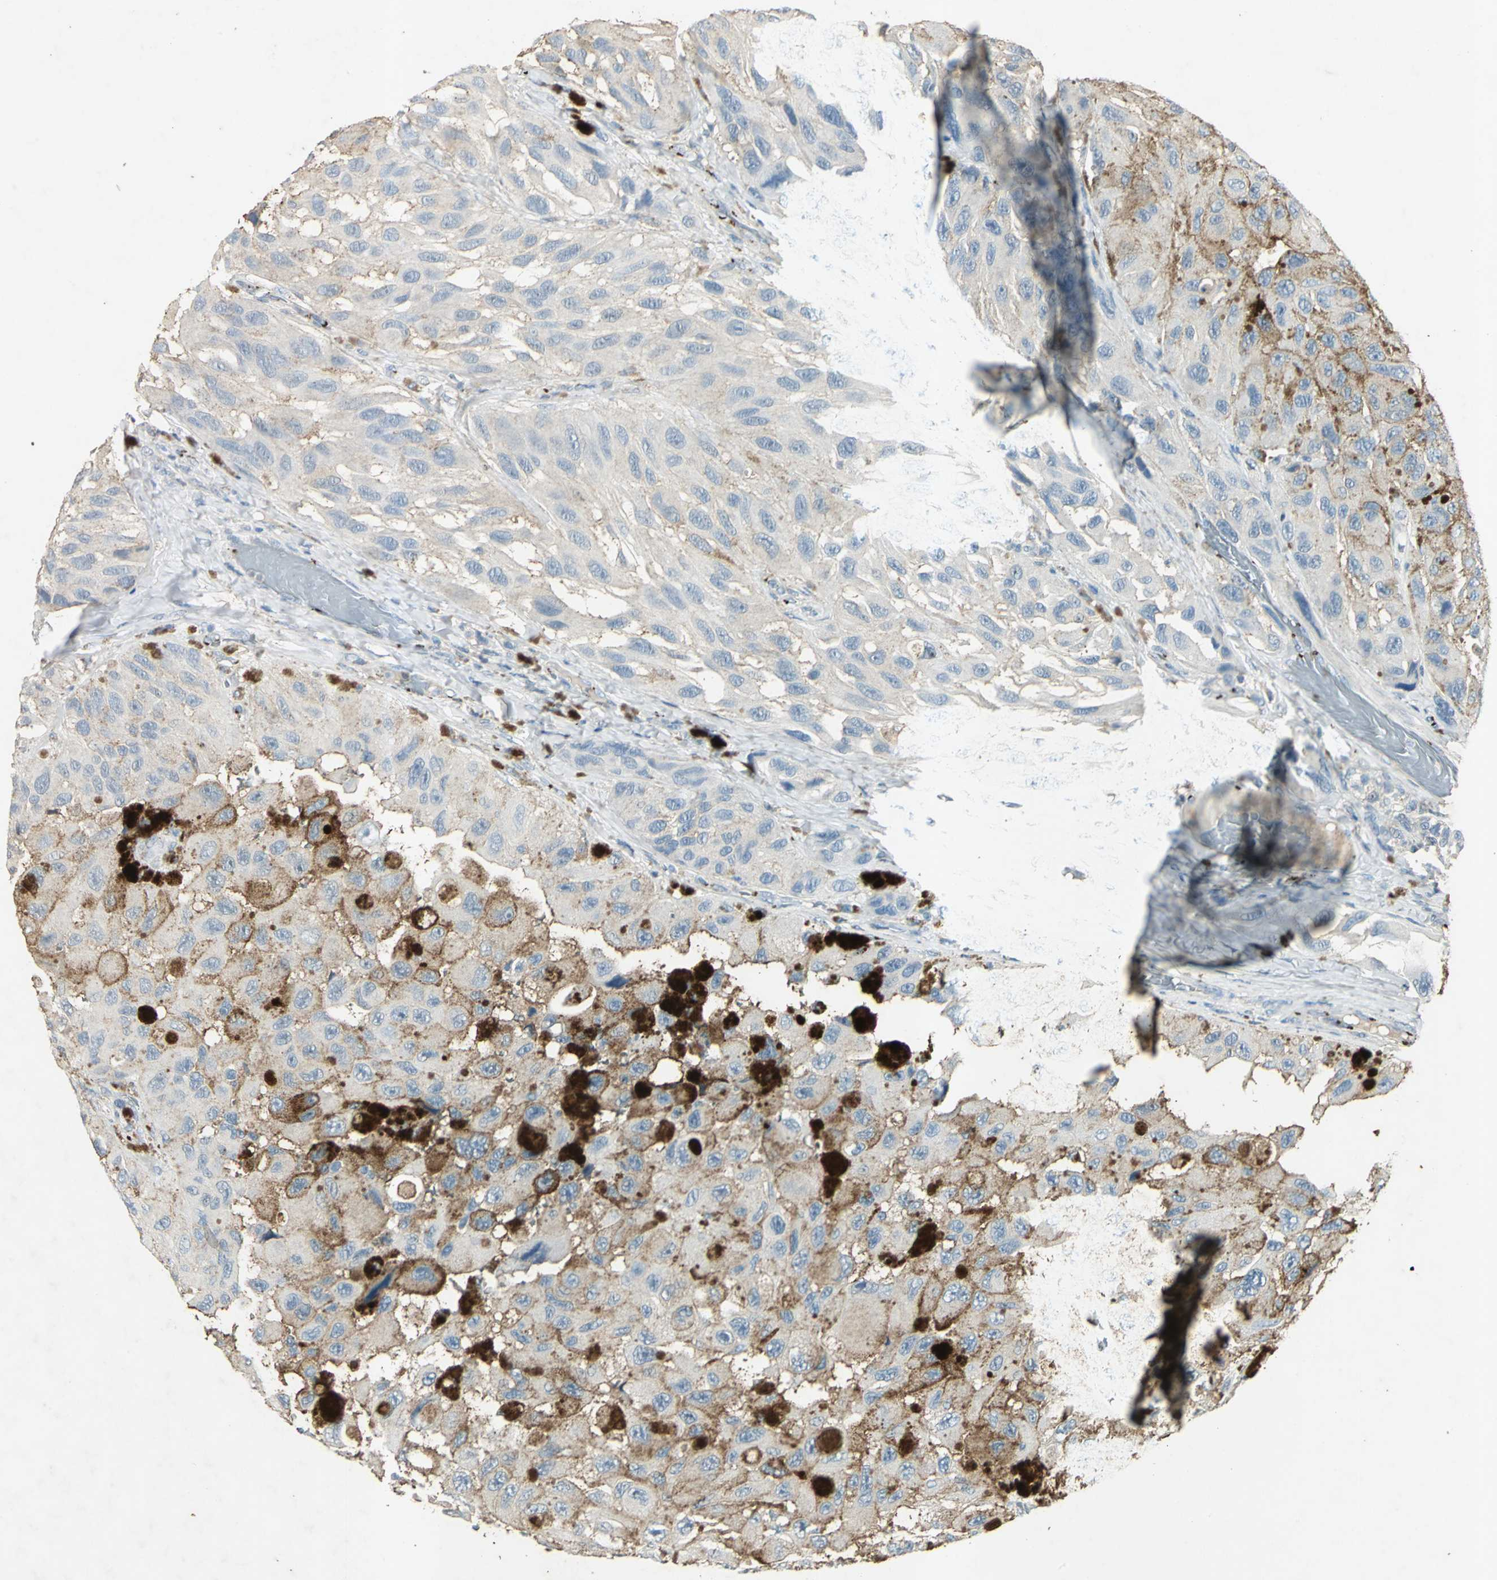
{"staining": {"intensity": "strong", "quantity": "<25%", "location": "cytoplasmic/membranous"}, "tissue": "melanoma", "cell_type": "Tumor cells", "image_type": "cancer", "snomed": [{"axis": "morphology", "description": "Malignant melanoma, NOS"}, {"axis": "topography", "description": "Skin"}], "caption": "Immunohistochemistry staining of malignant melanoma, which displays medium levels of strong cytoplasmic/membranous expression in about <25% of tumor cells indicating strong cytoplasmic/membranous protein positivity. The staining was performed using DAB (brown) for protein detection and nuclei were counterstained in hematoxylin (blue).", "gene": "CAMK2B", "patient": {"sex": "female", "age": 73}}